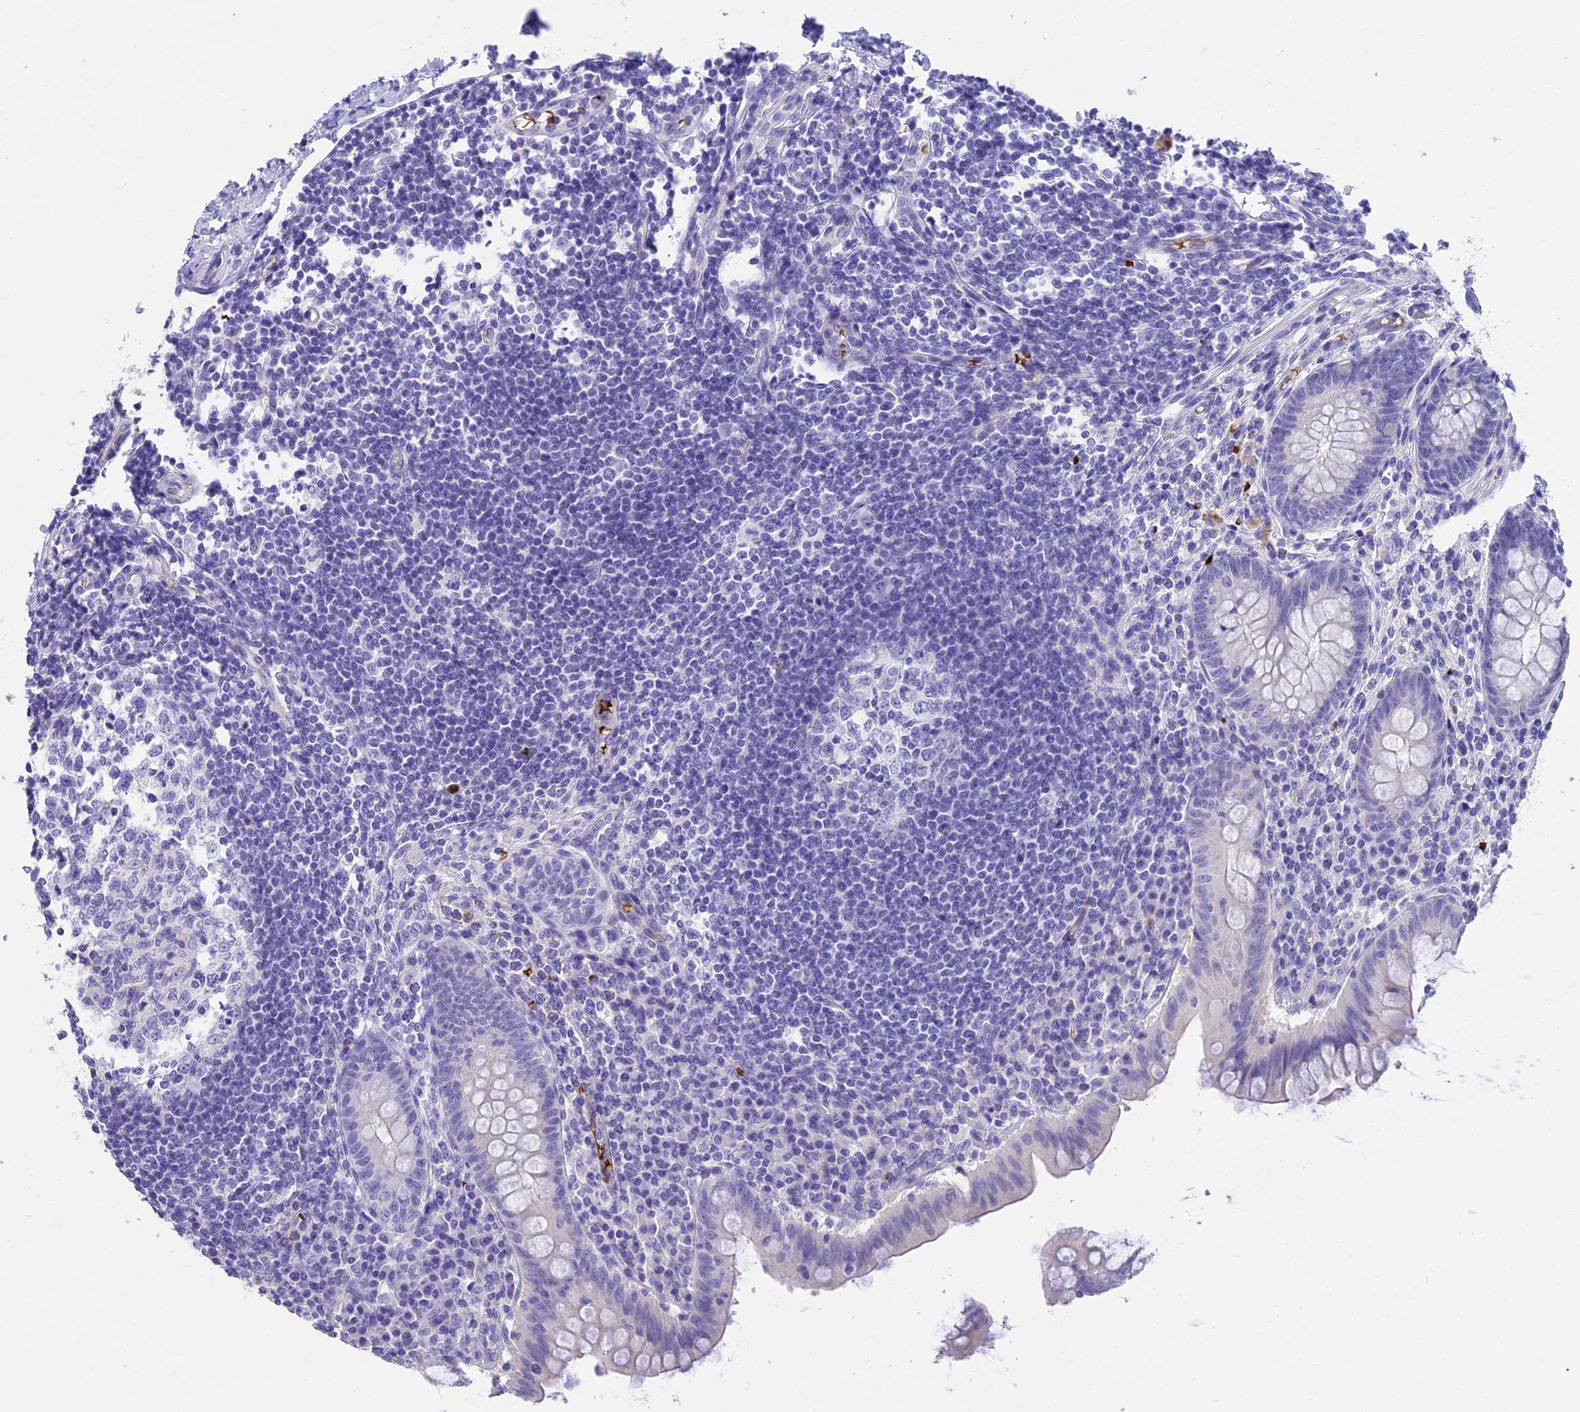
{"staining": {"intensity": "negative", "quantity": "none", "location": "none"}, "tissue": "appendix", "cell_type": "Glandular cells", "image_type": "normal", "snomed": [{"axis": "morphology", "description": "Normal tissue, NOS"}, {"axis": "topography", "description": "Appendix"}], "caption": "A high-resolution photomicrograph shows immunohistochemistry (IHC) staining of benign appendix, which displays no significant expression in glandular cells.", "gene": "TNNC2", "patient": {"sex": "female", "age": 33}}